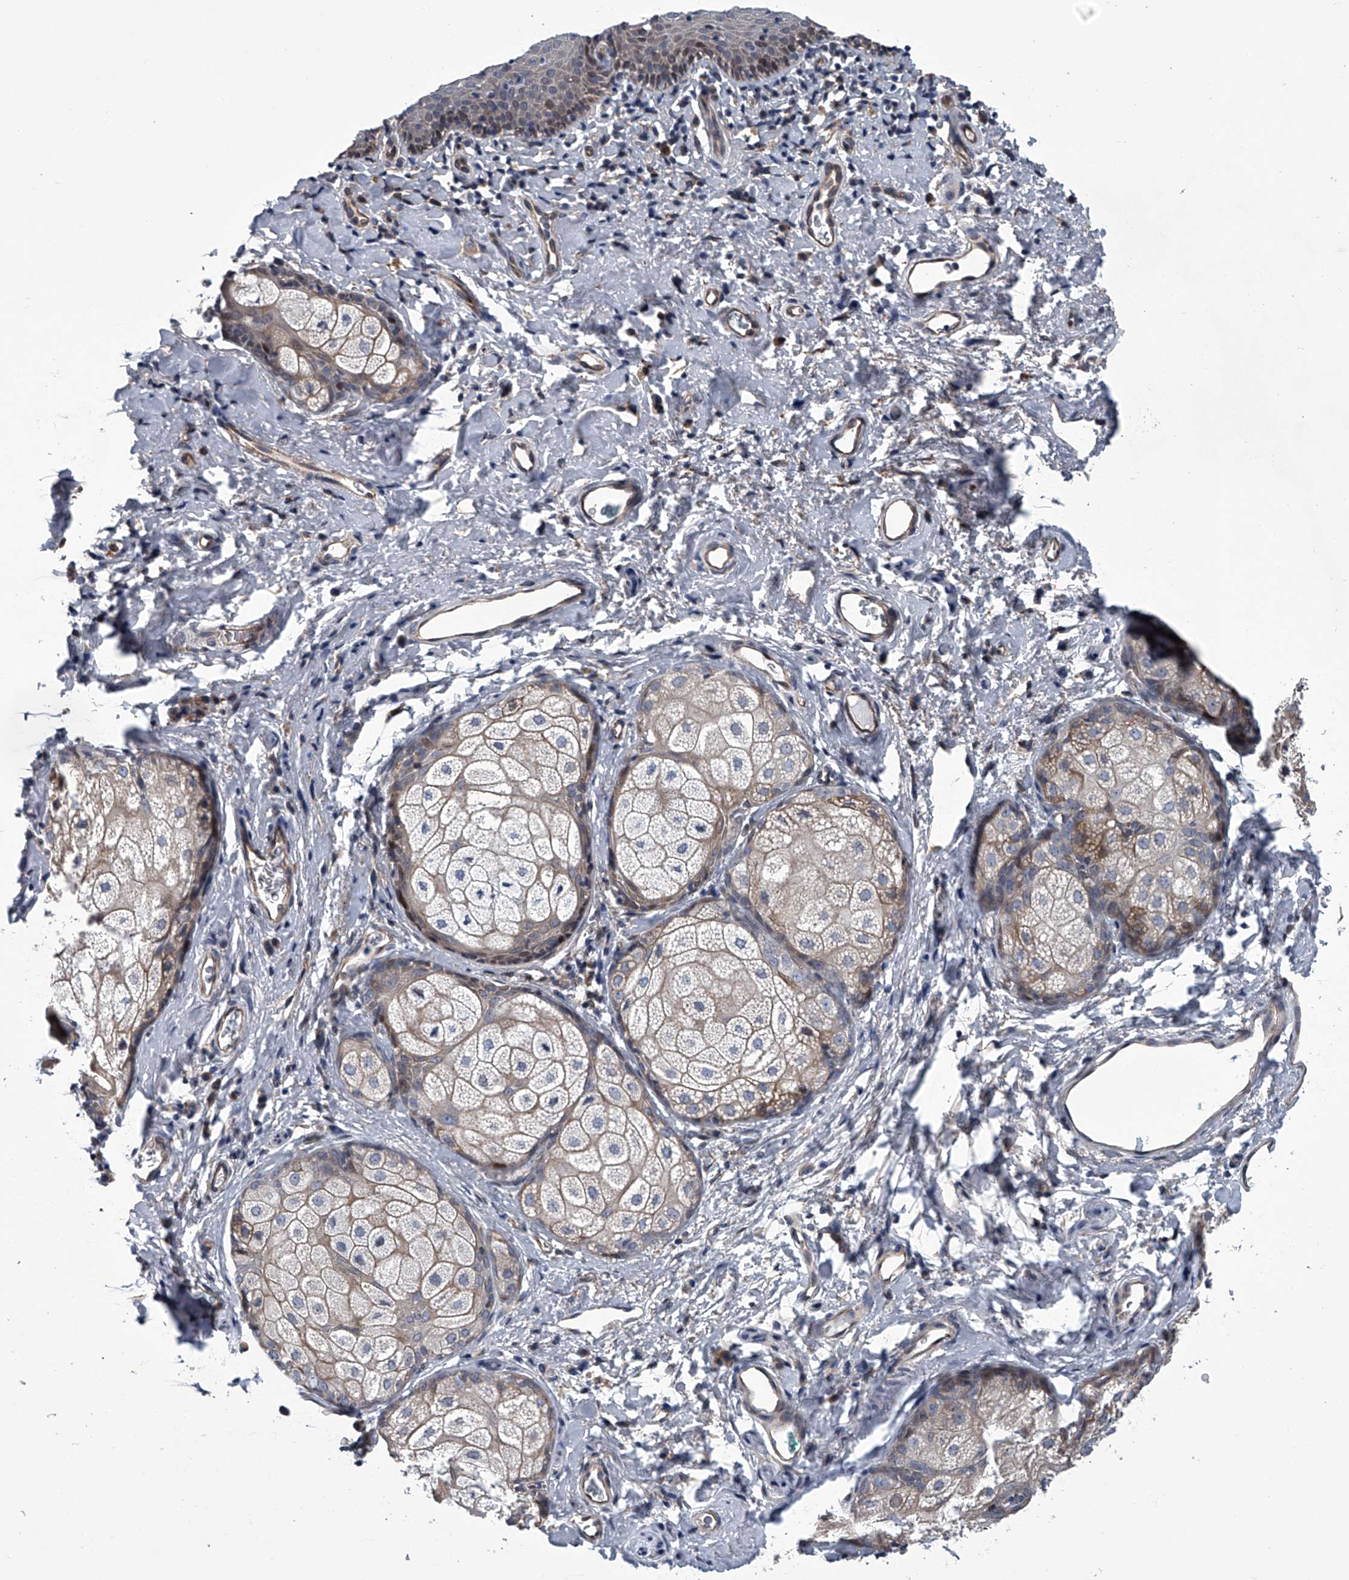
{"staining": {"intensity": "moderate", "quantity": "<25%", "location": "nuclear"}, "tissue": "skin", "cell_type": "Epidermal cells", "image_type": "normal", "snomed": [{"axis": "morphology", "description": "Normal tissue, NOS"}, {"axis": "topography", "description": "Vulva"}], "caption": "Protein staining shows moderate nuclear positivity in approximately <25% of epidermal cells in normal skin.", "gene": "ABCG1", "patient": {"sex": "female", "age": 66}}